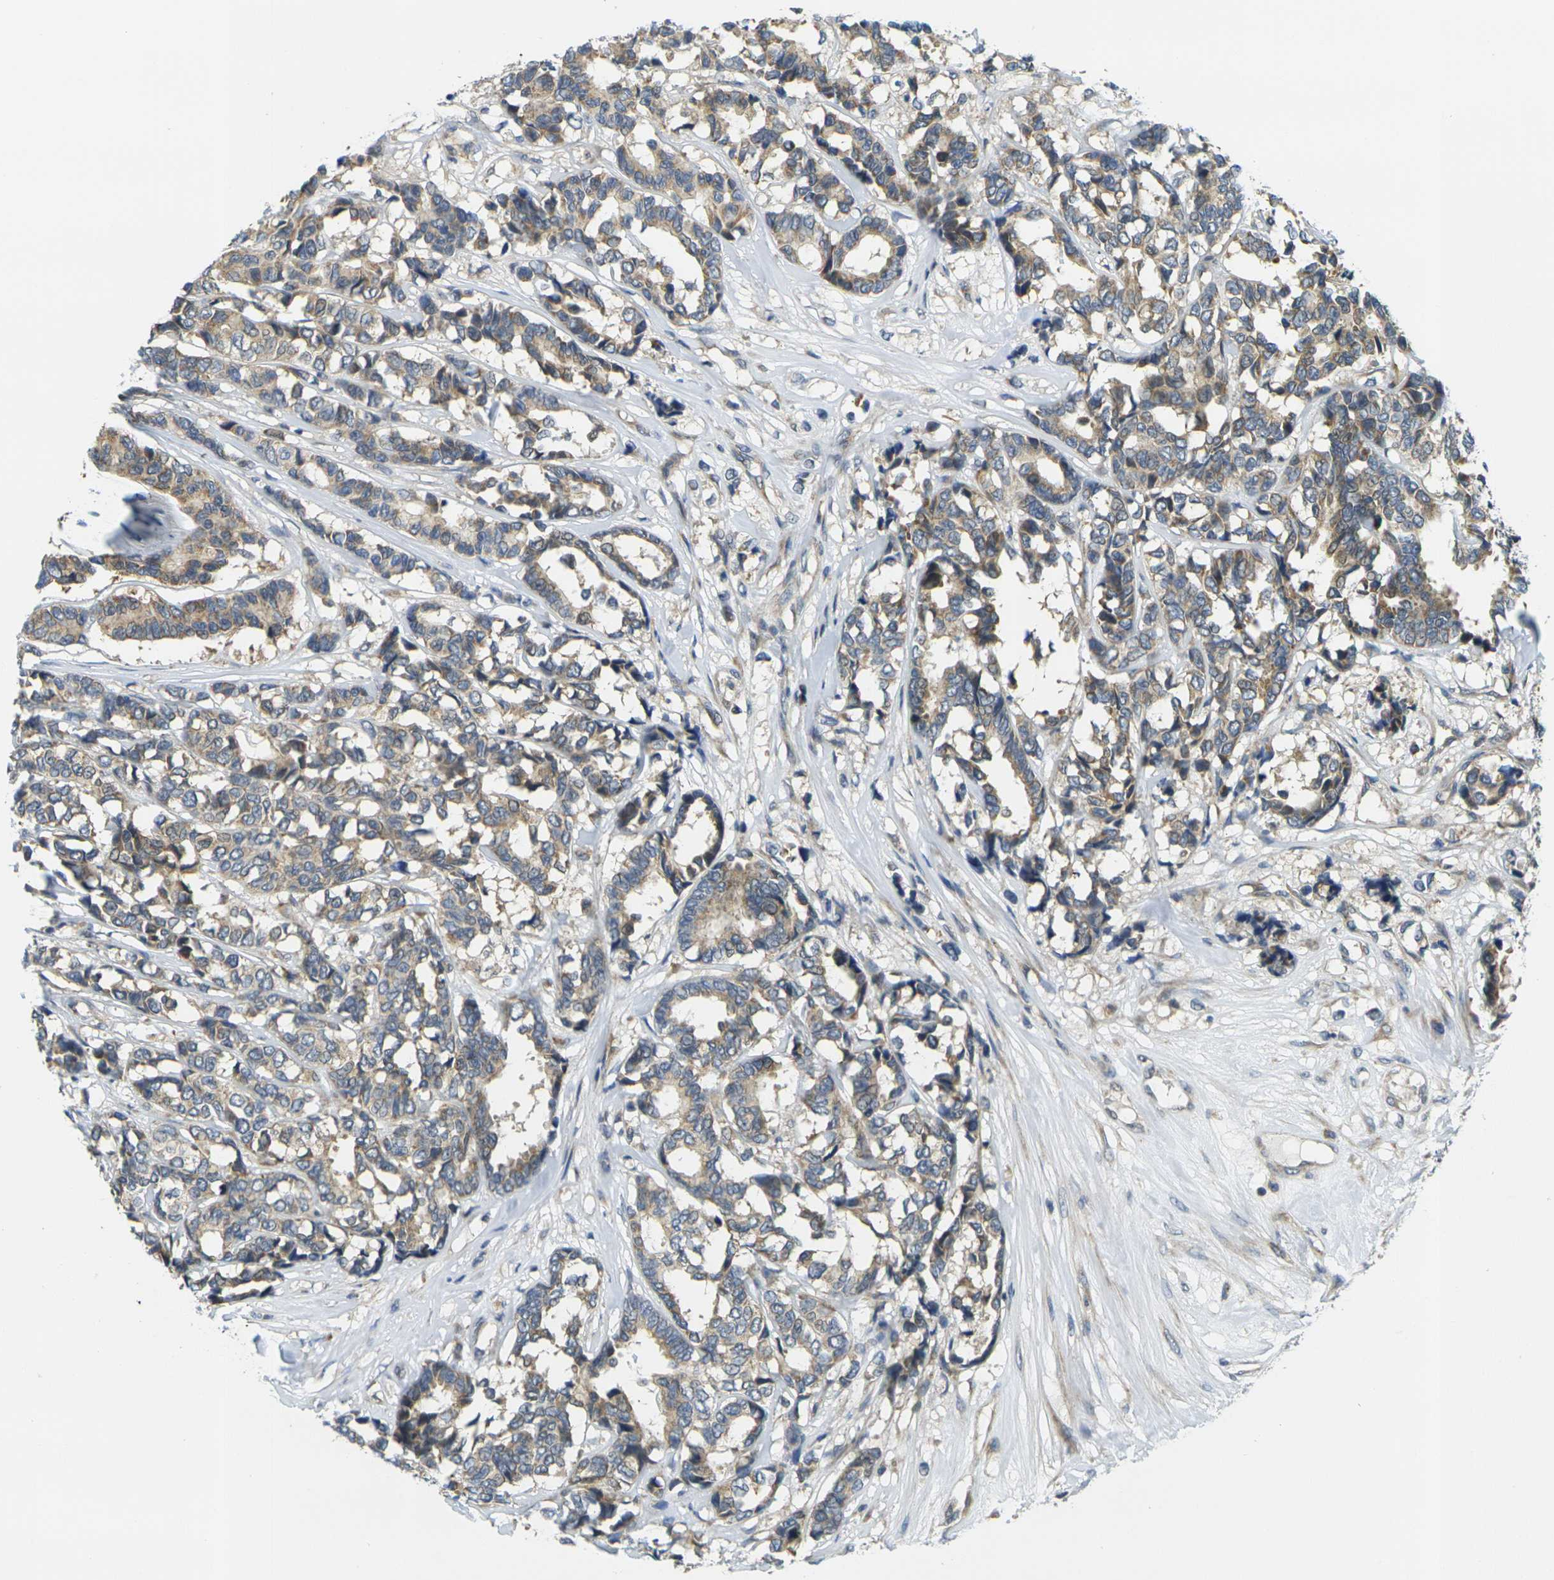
{"staining": {"intensity": "weak", "quantity": ">75%", "location": "cytoplasmic/membranous"}, "tissue": "breast cancer", "cell_type": "Tumor cells", "image_type": "cancer", "snomed": [{"axis": "morphology", "description": "Duct carcinoma"}, {"axis": "topography", "description": "Breast"}], "caption": "IHC of human breast cancer (infiltrating ductal carcinoma) demonstrates low levels of weak cytoplasmic/membranous positivity in approximately >75% of tumor cells.", "gene": "MINAR2", "patient": {"sex": "female", "age": 87}}